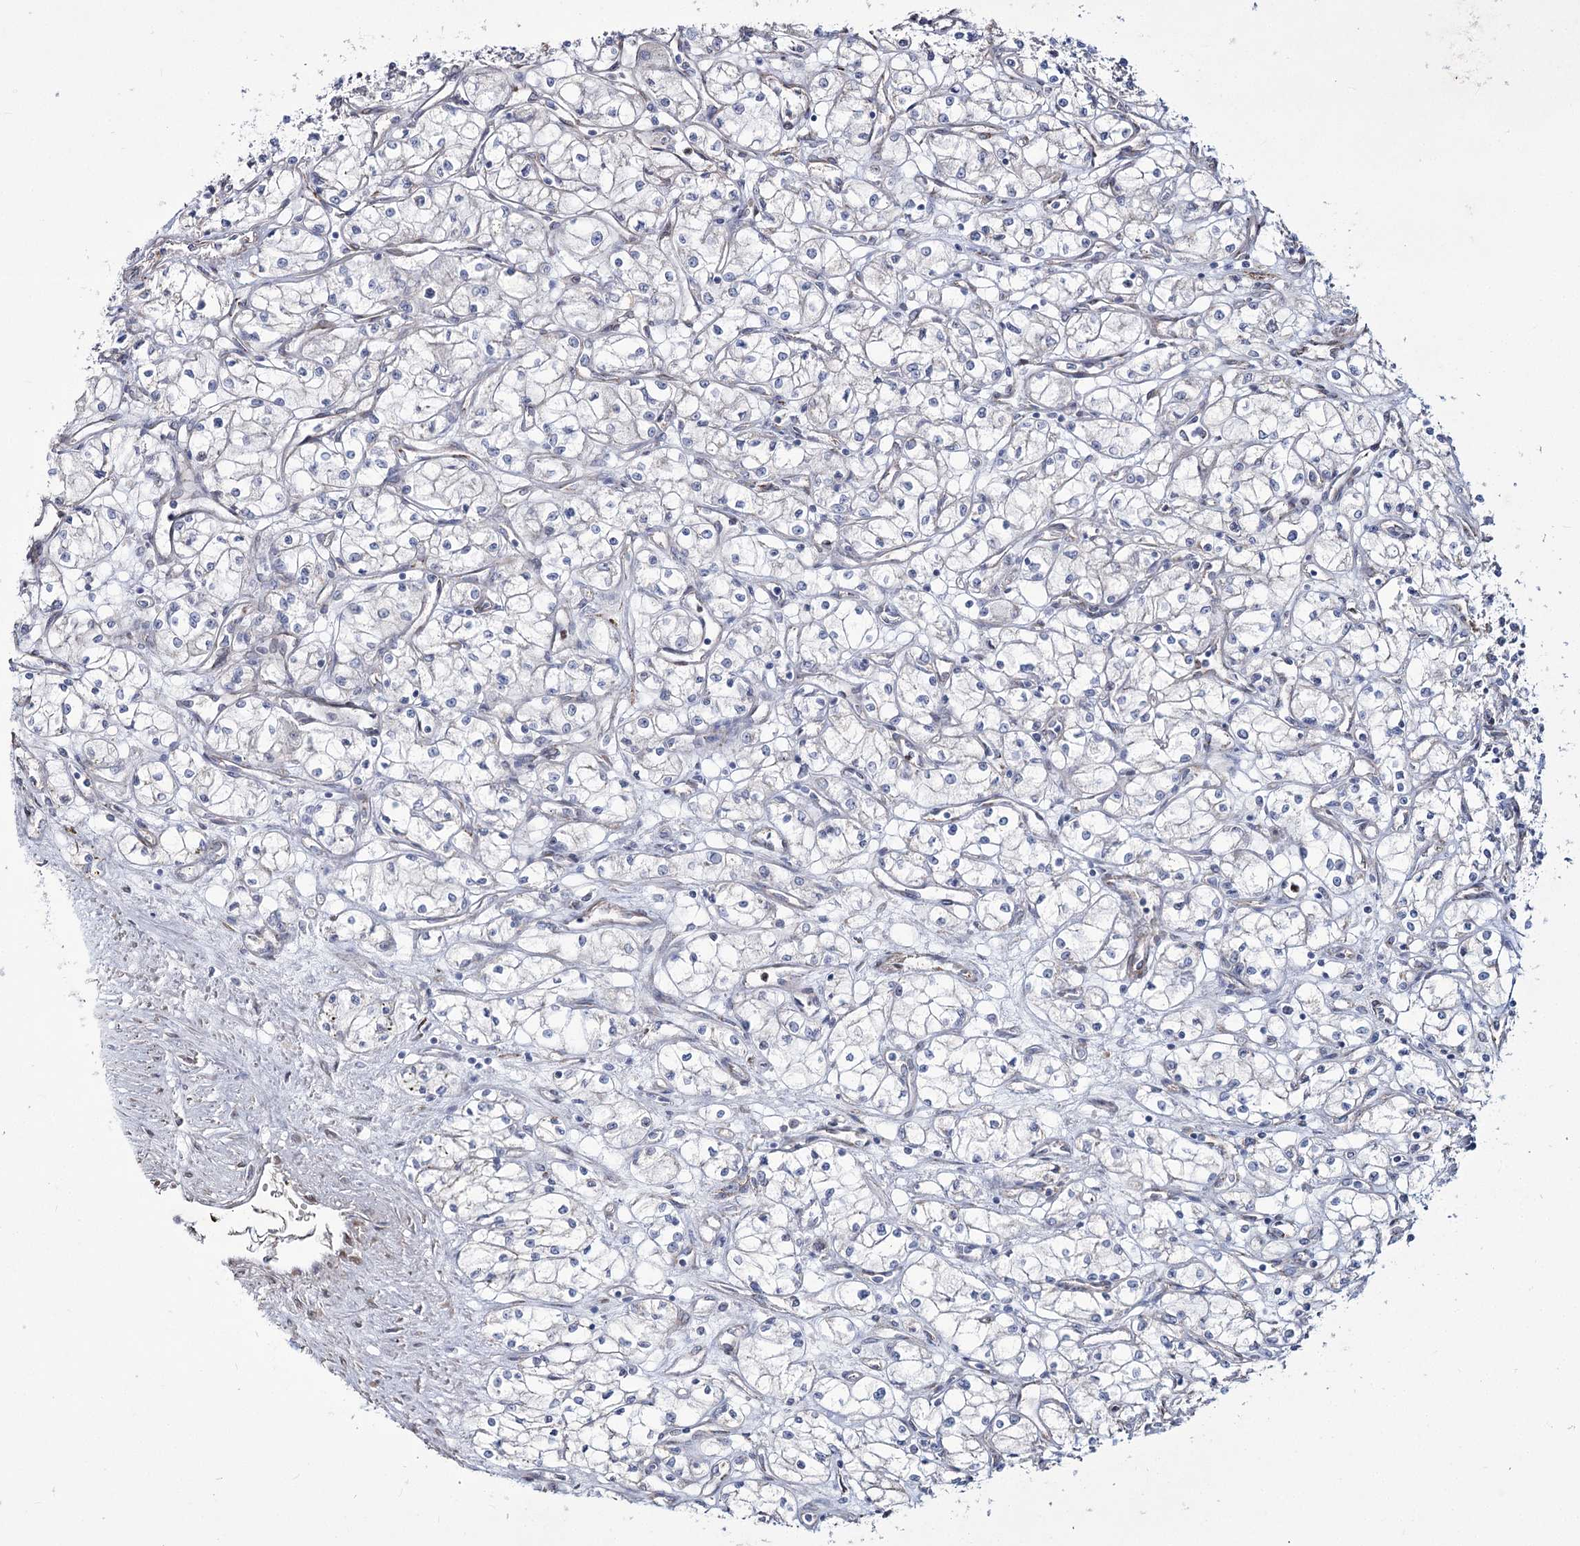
{"staining": {"intensity": "negative", "quantity": "none", "location": "none"}, "tissue": "renal cancer", "cell_type": "Tumor cells", "image_type": "cancer", "snomed": [{"axis": "morphology", "description": "Adenocarcinoma, NOS"}, {"axis": "topography", "description": "Kidney"}], "caption": "DAB immunohistochemical staining of renal adenocarcinoma reveals no significant expression in tumor cells.", "gene": "ME3", "patient": {"sex": "male", "age": 59}}